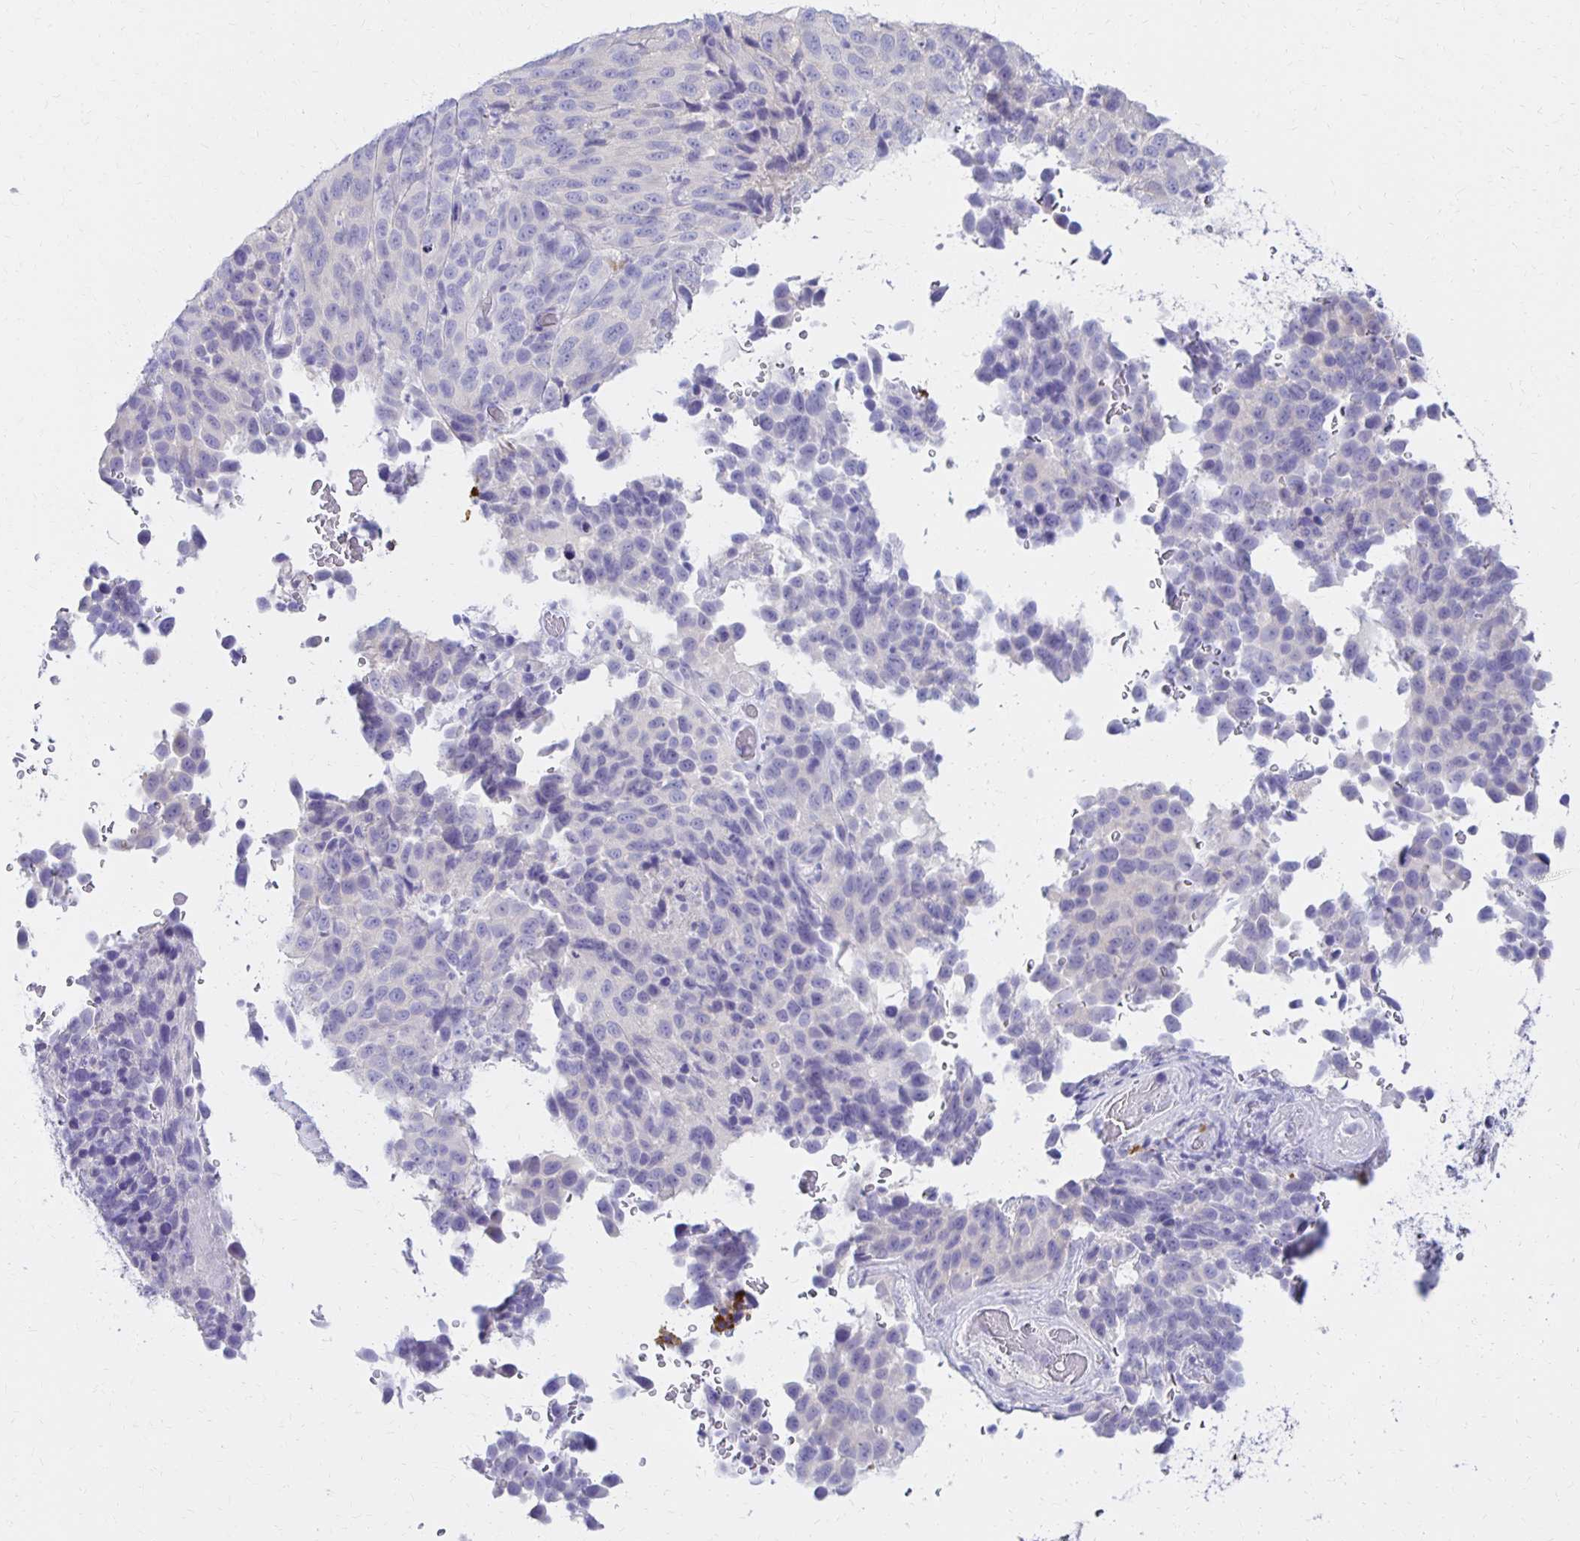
{"staining": {"intensity": "negative", "quantity": "none", "location": "none"}, "tissue": "melanoma", "cell_type": "Tumor cells", "image_type": "cancer", "snomed": [{"axis": "morphology", "description": "Malignant melanoma, NOS"}, {"axis": "topography", "description": "Skin"}], "caption": "Immunohistochemistry (IHC) histopathology image of neoplastic tissue: malignant melanoma stained with DAB (3,3'-diaminobenzidine) reveals no significant protein staining in tumor cells.", "gene": "FNTB", "patient": {"sex": "male", "age": 85}}